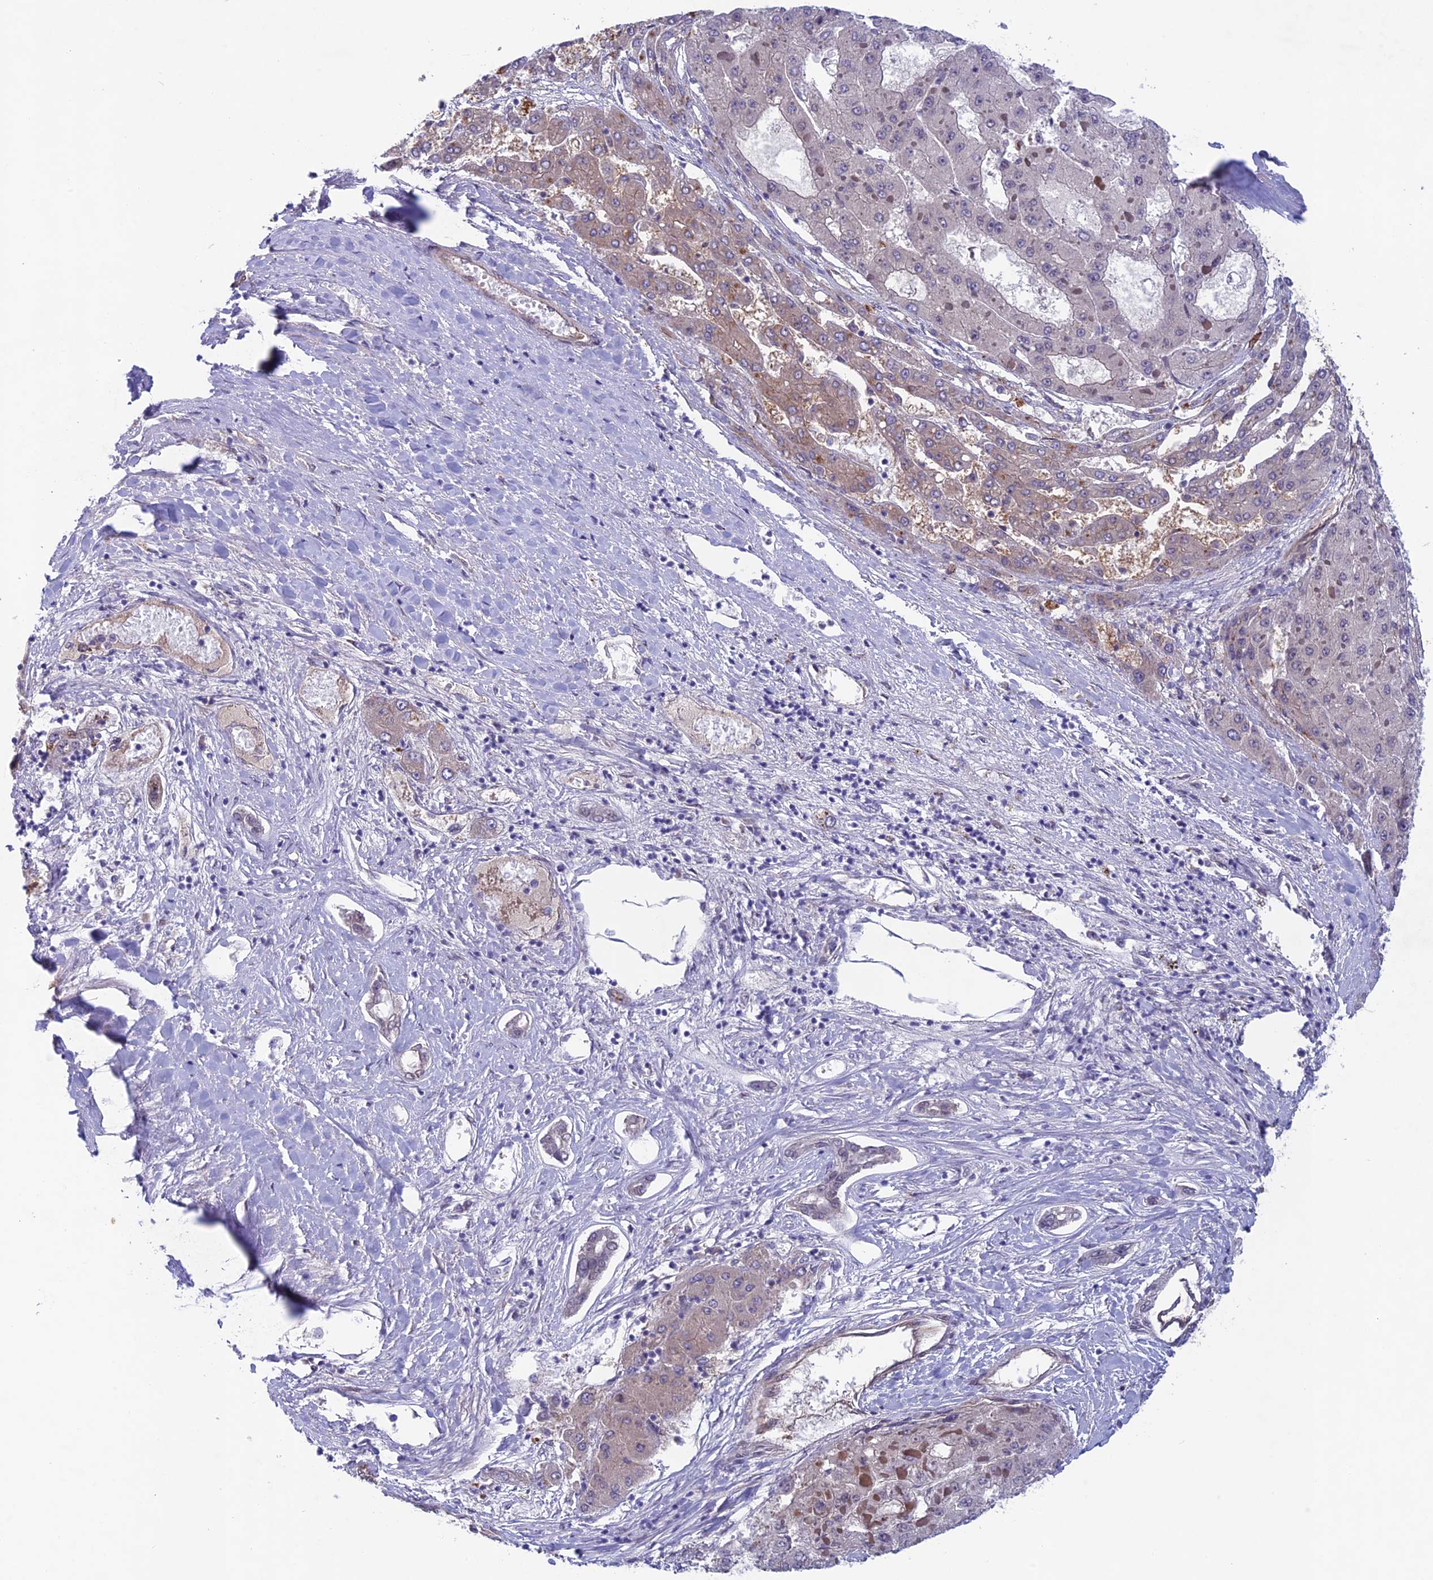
{"staining": {"intensity": "weak", "quantity": "<25%", "location": "cytoplasmic/membranous"}, "tissue": "liver cancer", "cell_type": "Tumor cells", "image_type": "cancer", "snomed": [{"axis": "morphology", "description": "Carcinoma, Hepatocellular, NOS"}, {"axis": "topography", "description": "Liver"}], "caption": "Tumor cells show no significant staining in hepatocellular carcinoma (liver).", "gene": "FKBPL", "patient": {"sex": "female", "age": 73}}